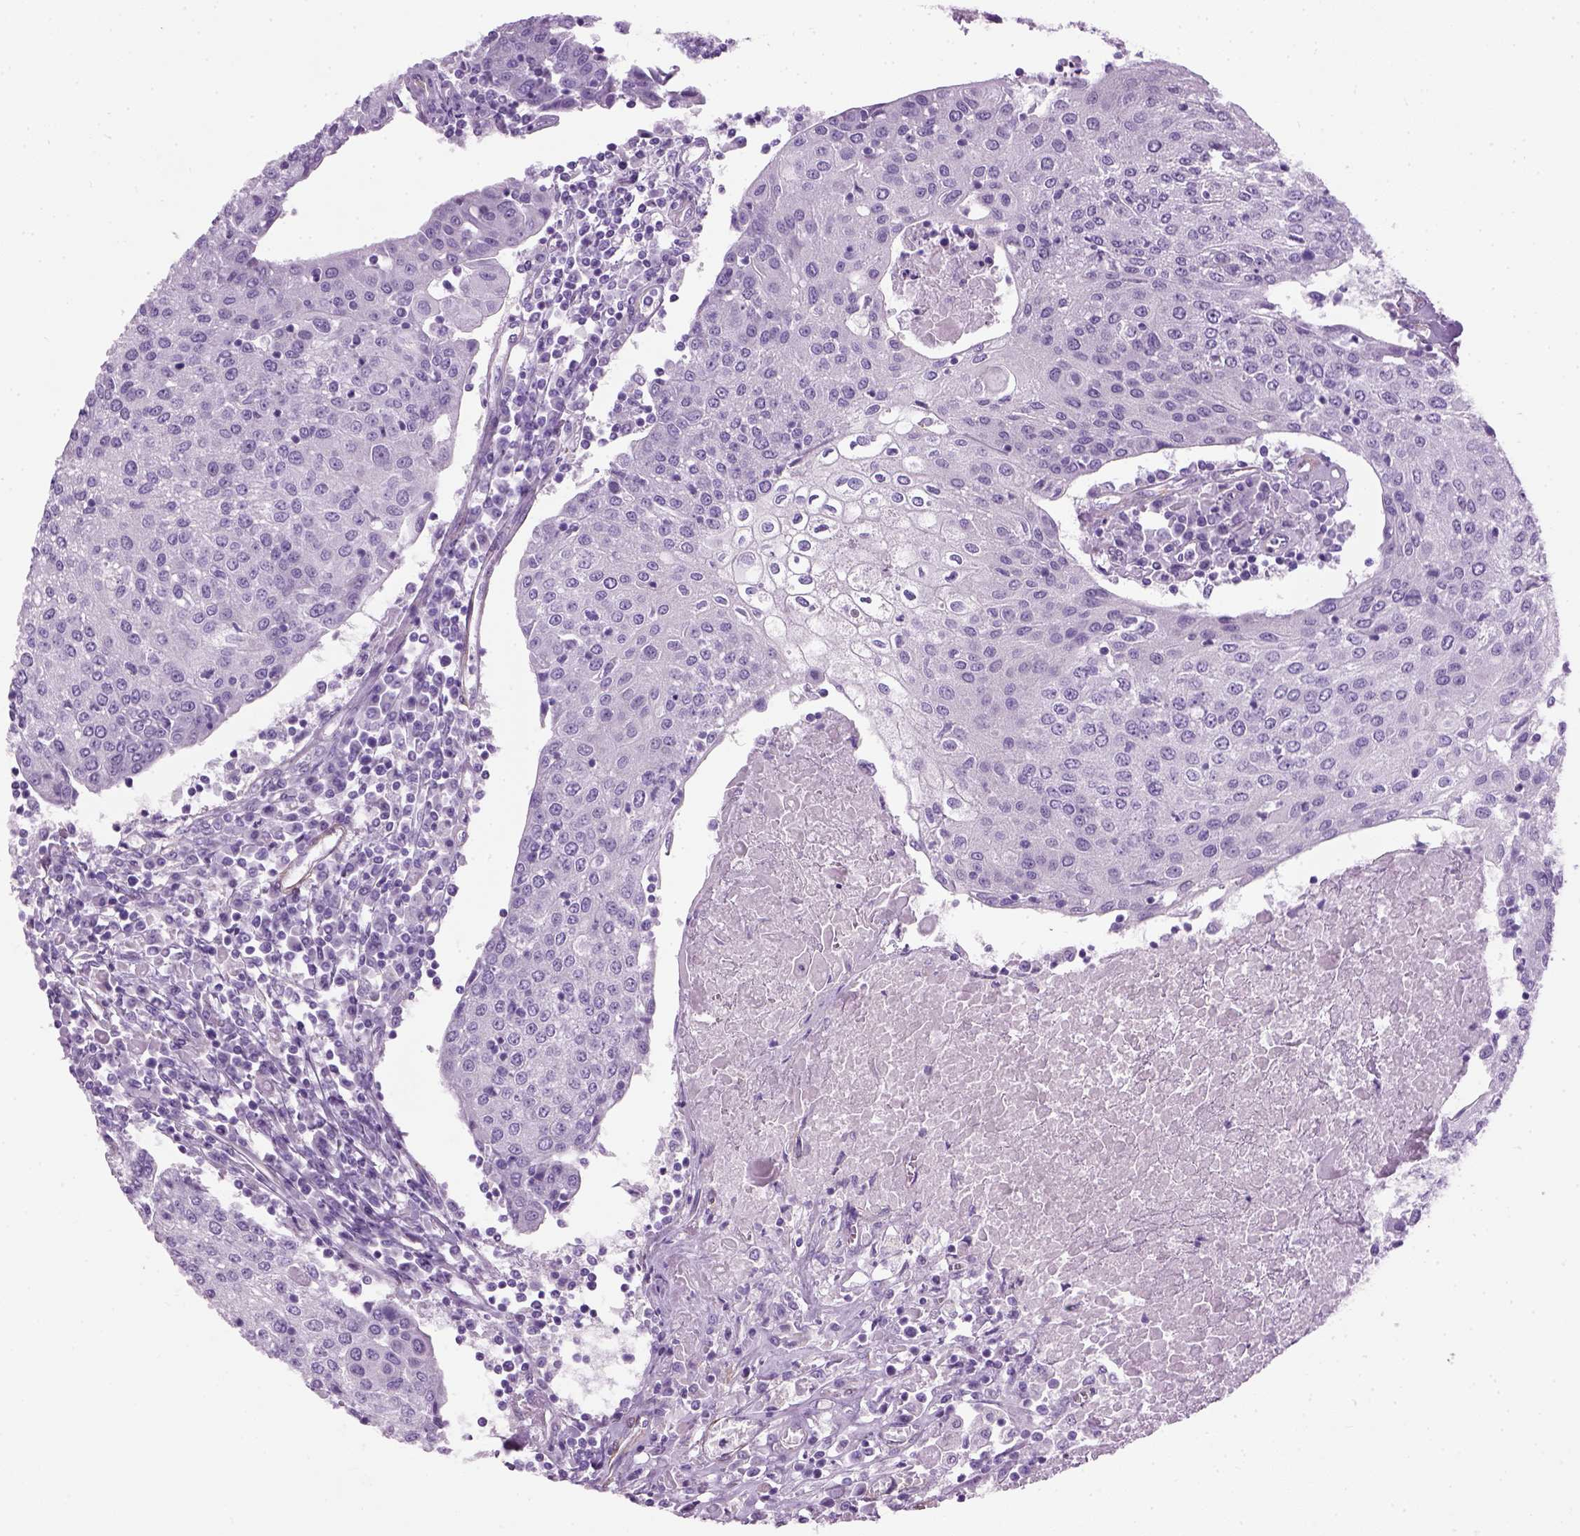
{"staining": {"intensity": "negative", "quantity": "none", "location": "none"}, "tissue": "urothelial cancer", "cell_type": "Tumor cells", "image_type": "cancer", "snomed": [{"axis": "morphology", "description": "Urothelial carcinoma, High grade"}, {"axis": "topography", "description": "Urinary bladder"}], "caption": "Urothelial cancer was stained to show a protein in brown. There is no significant expression in tumor cells. (DAB IHC visualized using brightfield microscopy, high magnification).", "gene": "FAM161A", "patient": {"sex": "female", "age": 85}}